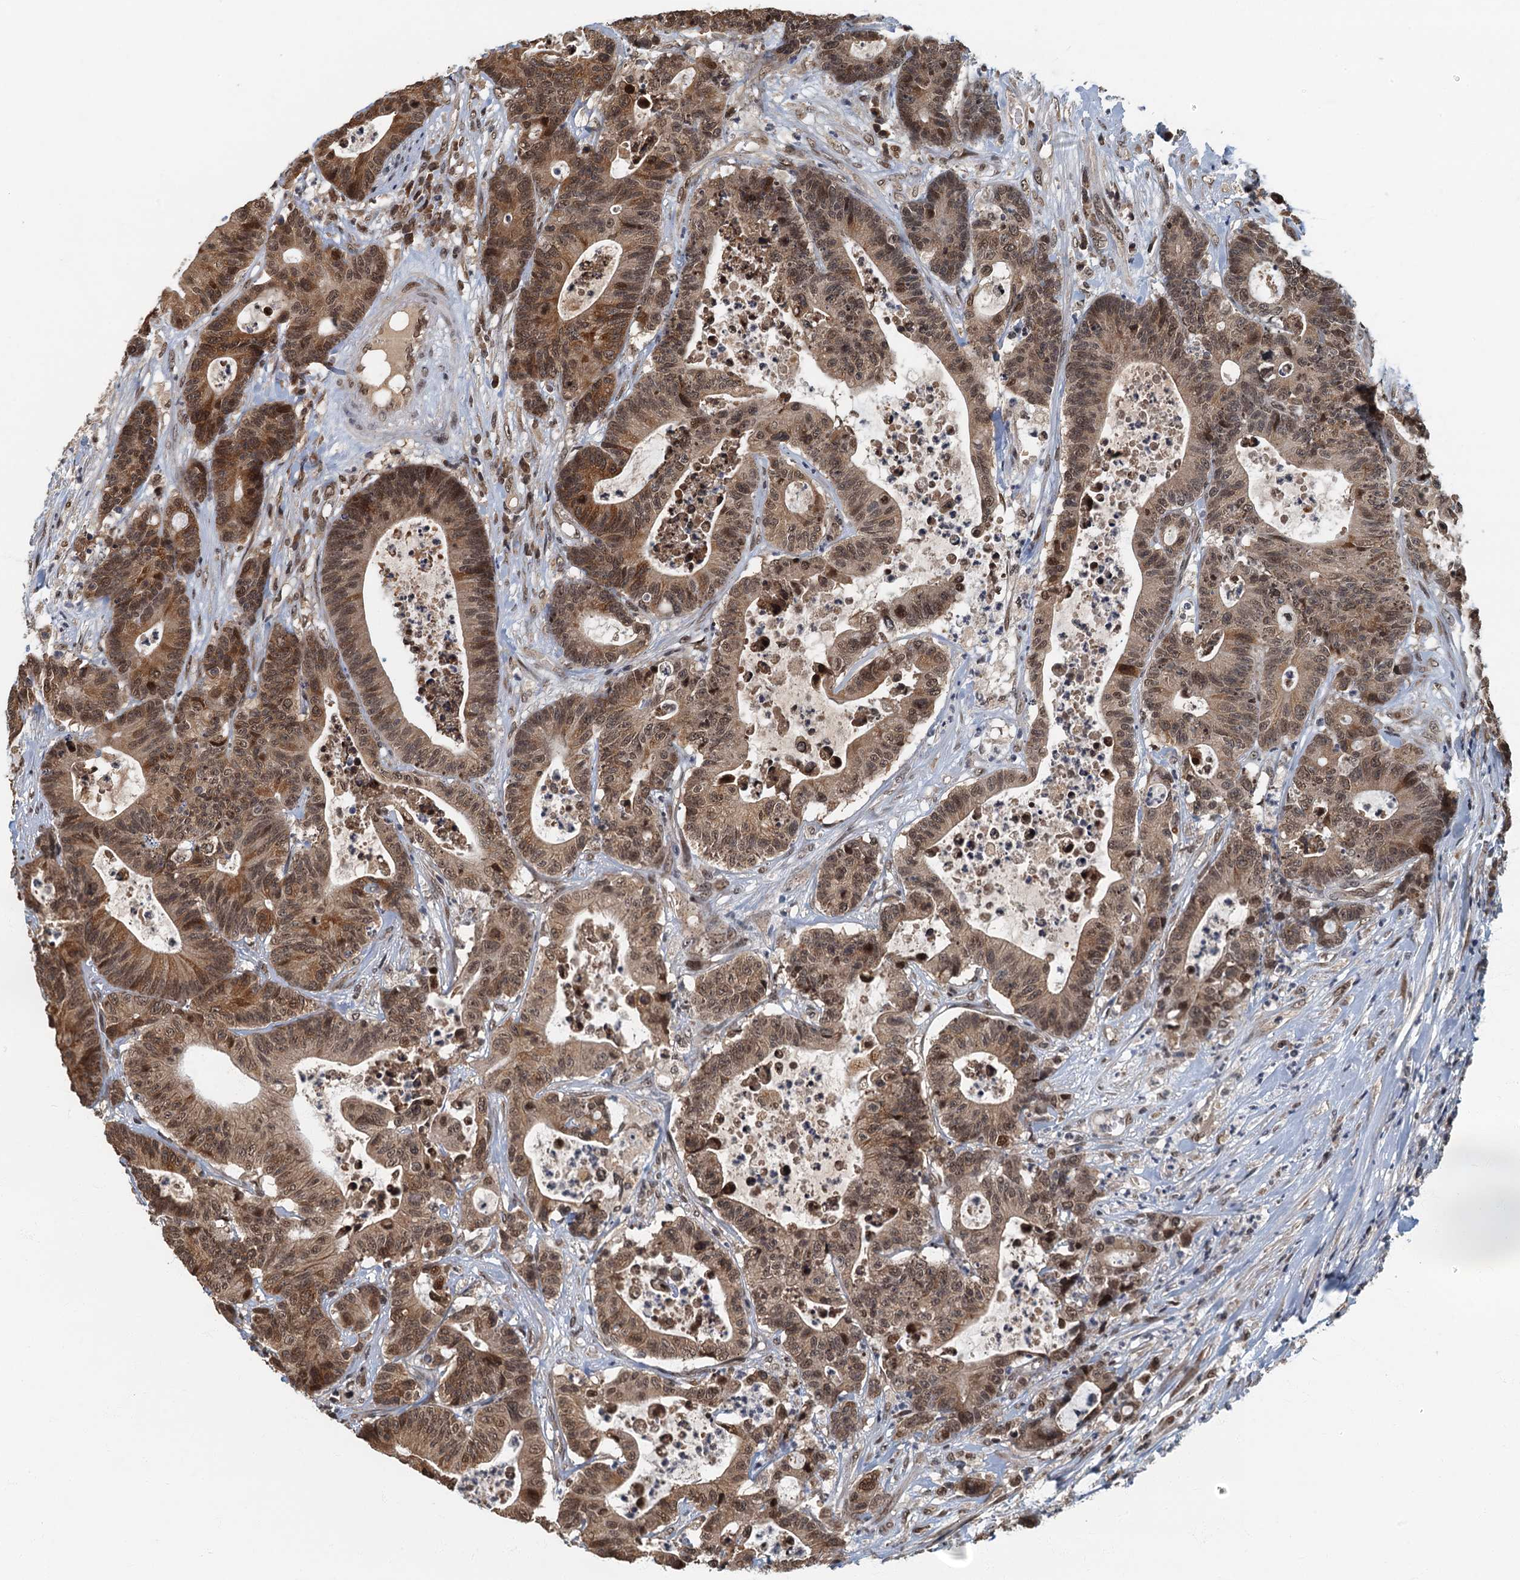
{"staining": {"intensity": "moderate", "quantity": ">75%", "location": "cytoplasmic/membranous,nuclear"}, "tissue": "colorectal cancer", "cell_type": "Tumor cells", "image_type": "cancer", "snomed": [{"axis": "morphology", "description": "Adenocarcinoma, NOS"}, {"axis": "topography", "description": "Colon"}], "caption": "A medium amount of moderate cytoplasmic/membranous and nuclear expression is present in approximately >75% of tumor cells in colorectal cancer tissue.", "gene": "CKAP2L", "patient": {"sex": "female", "age": 84}}